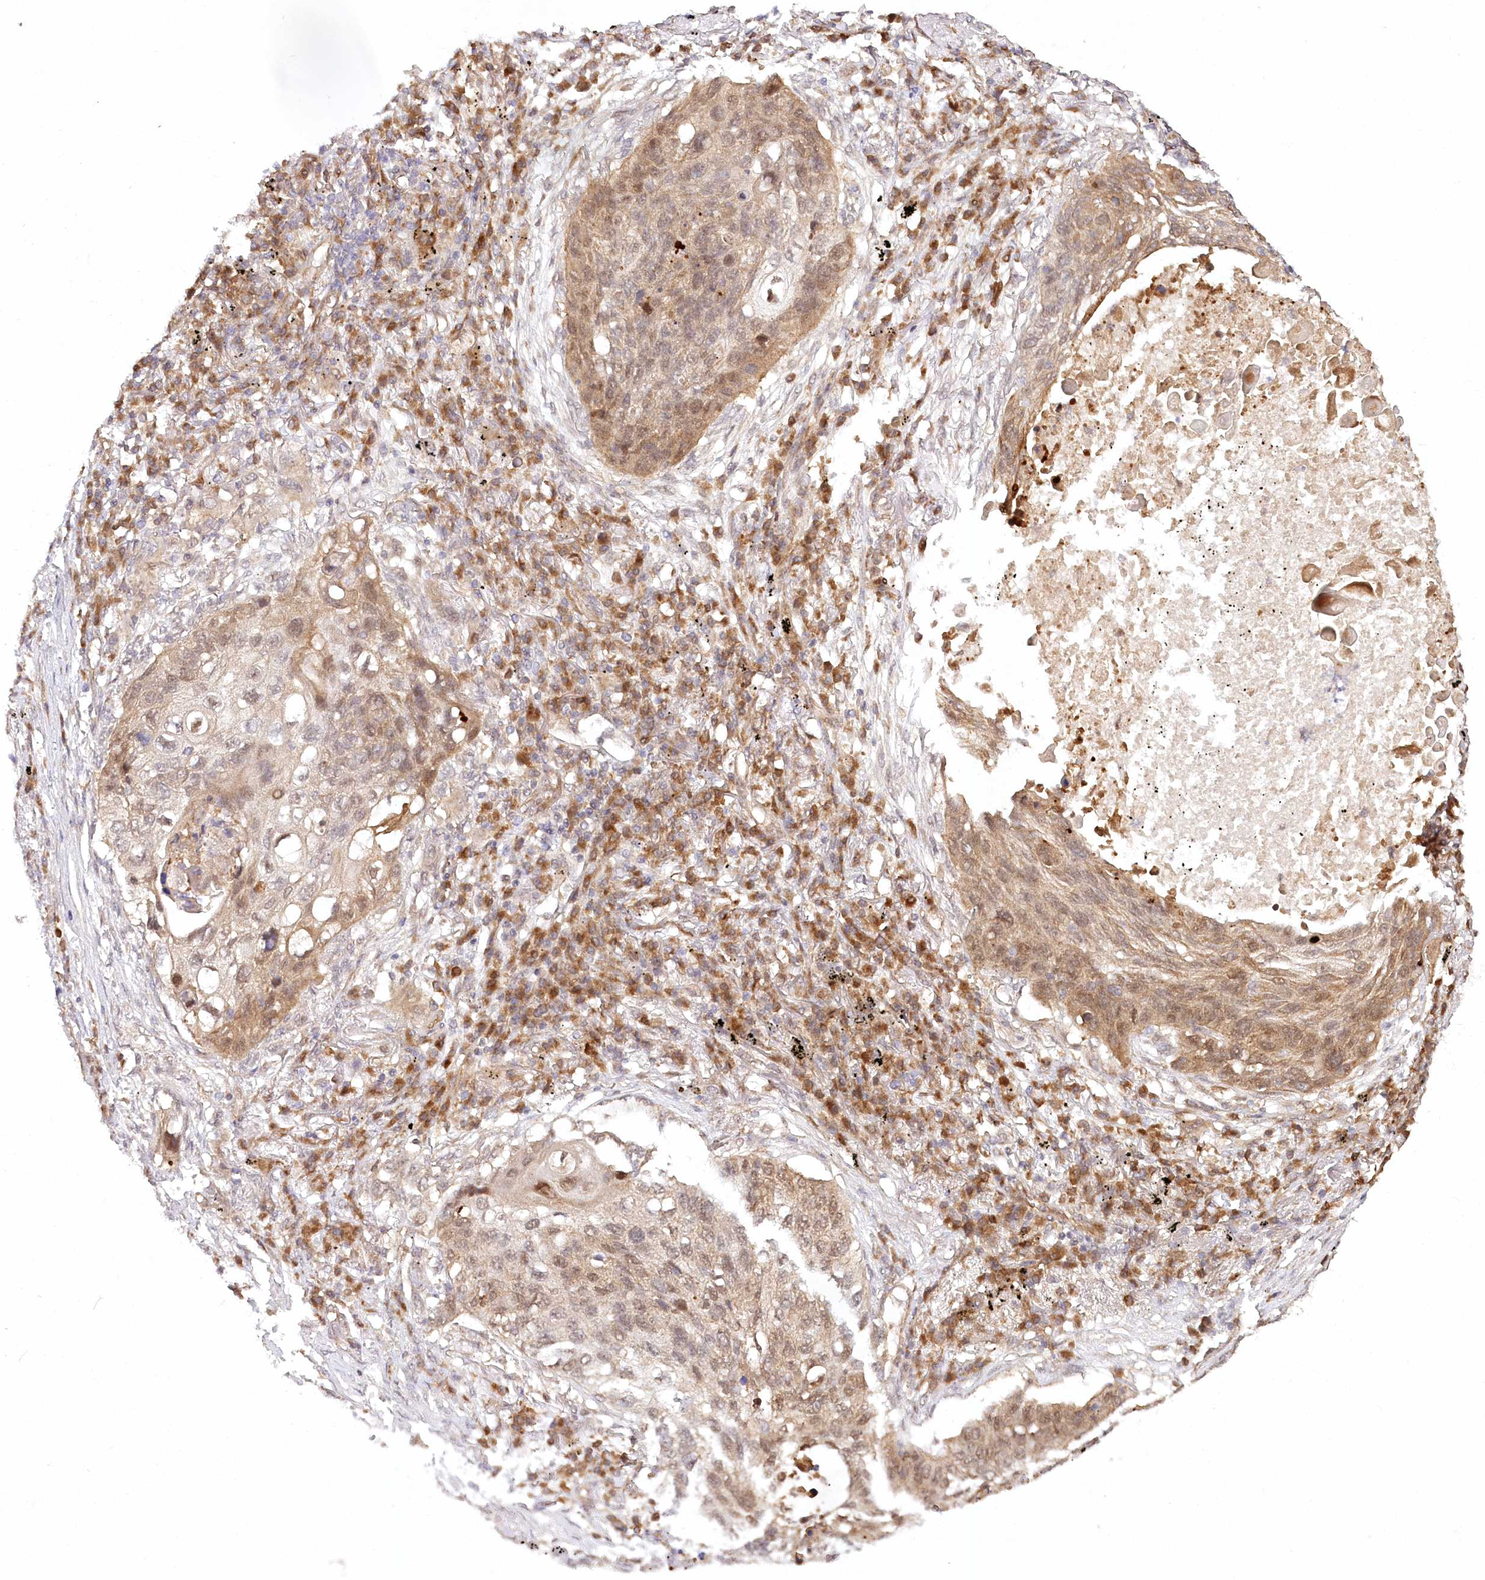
{"staining": {"intensity": "moderate", "quantity": ">75%", "location": "cytoplasmic/membranous"}, "tissue": "lung cancer", "cell_type": "Tumor cells", "image_type": "cancer", "snomed": [{"axis": "morphology", "description": "Squamous cell carcinoma, NOS"}, {"axis": "topography", "description": "Lung"}], "caption": "A micrograph of human lung cancer (squamous cell carcinoma) stained for a protein shows moderate cytoplasmic/membranous brown staining in tumor cells.", "gene": "CEP70", "patient": {"sex": "female", "age": 63}}